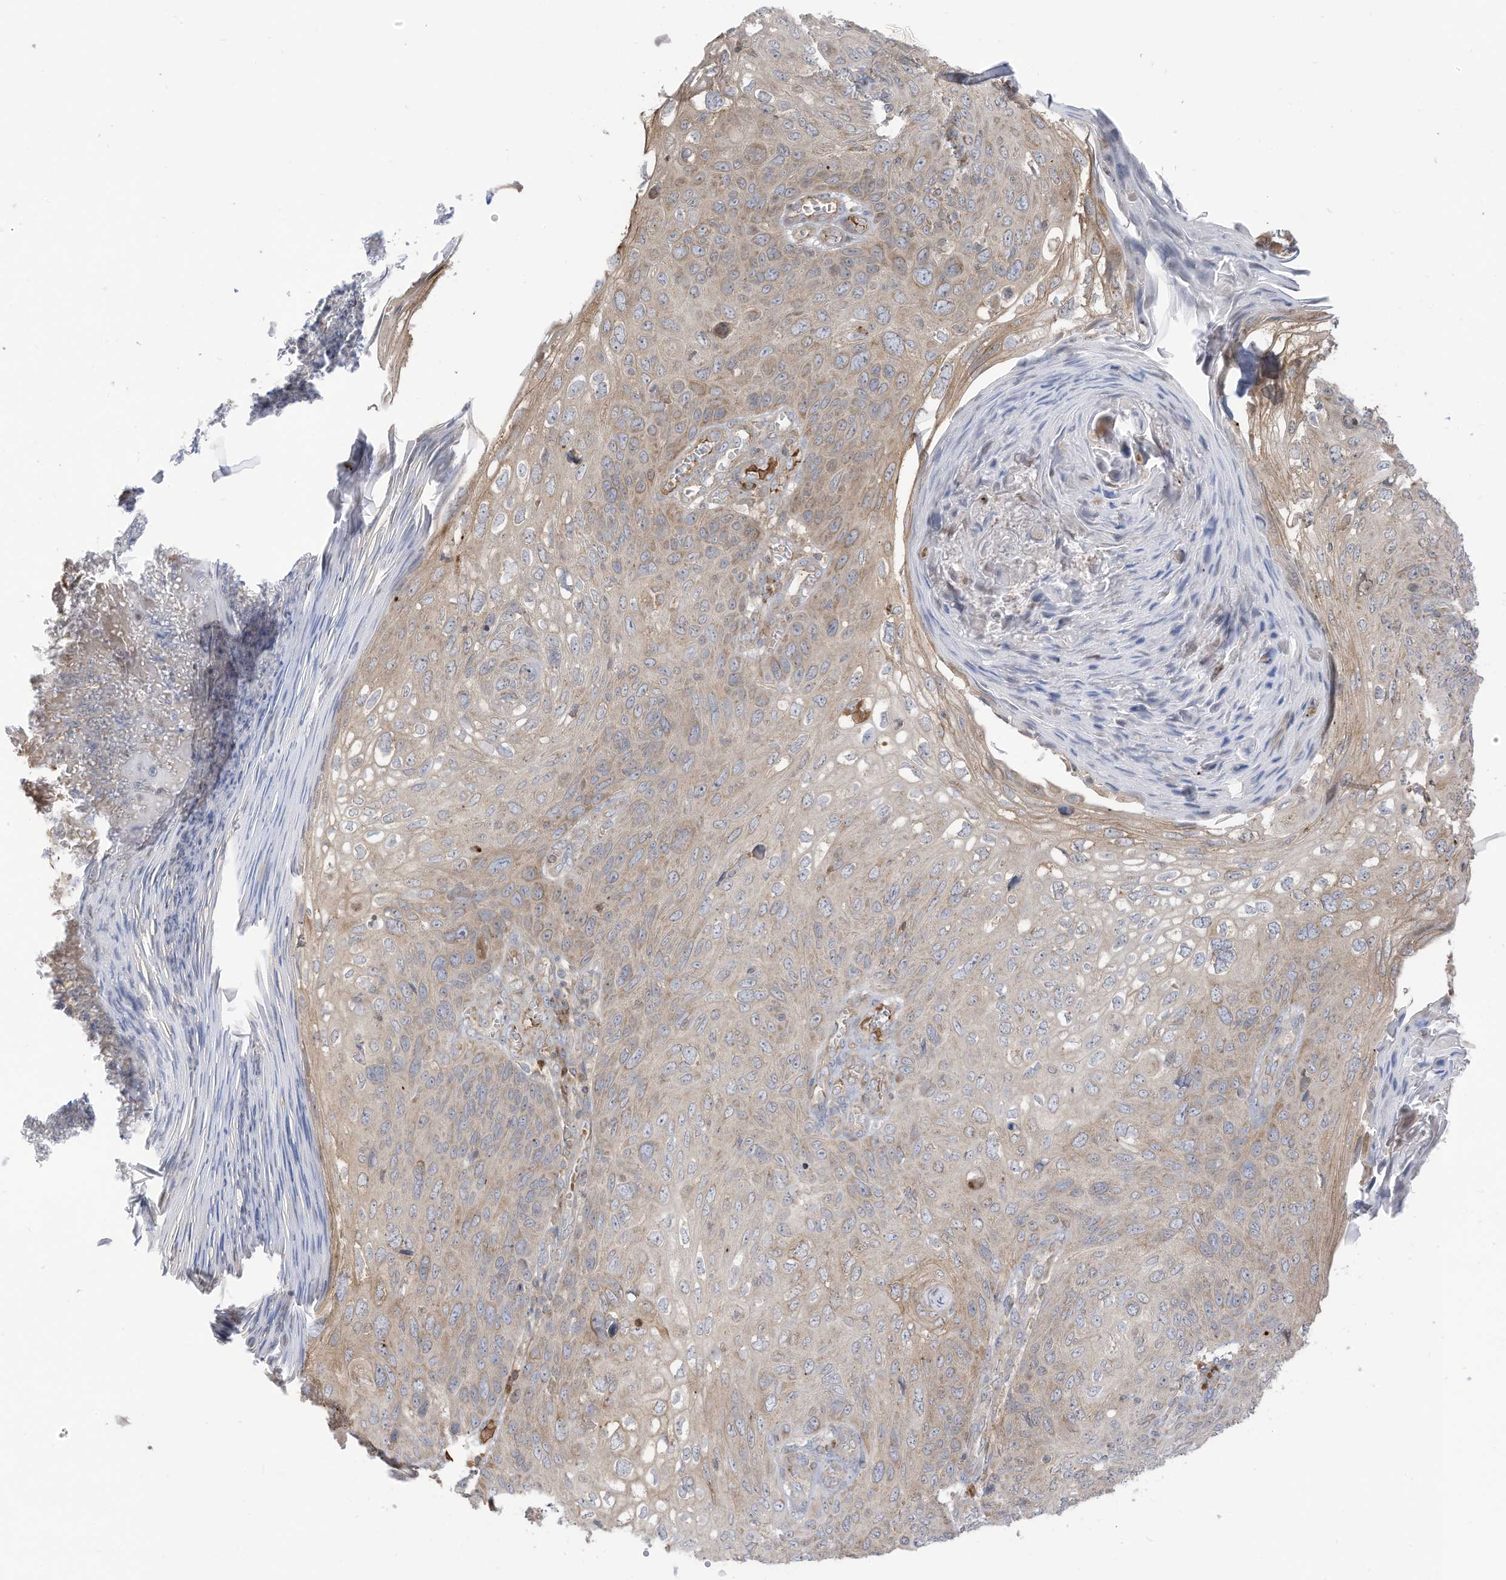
{"staining": {"intensity": "weak", "quantity": ">75%", "location": "cytoplasmic/membranous"}, "tissue": "skin cancer", "cell_type": "Tumor cells", "image_type": "cancer", "snomed": [{"axis": "morphology", "description": "Squamous cell carcinoma, NOS"}, {"axis": "topography", "description": "Skin"}], "caption": "A brown stain highlights weak cytoplasmic/membranous positivity of a protein in squamous cell carcinoma (skin) tumor cells. The protein is shown in brown color, while the nuclei are stained blue.", "gene": "CGAS", "patient": {"sex": "female", "age": 90}}